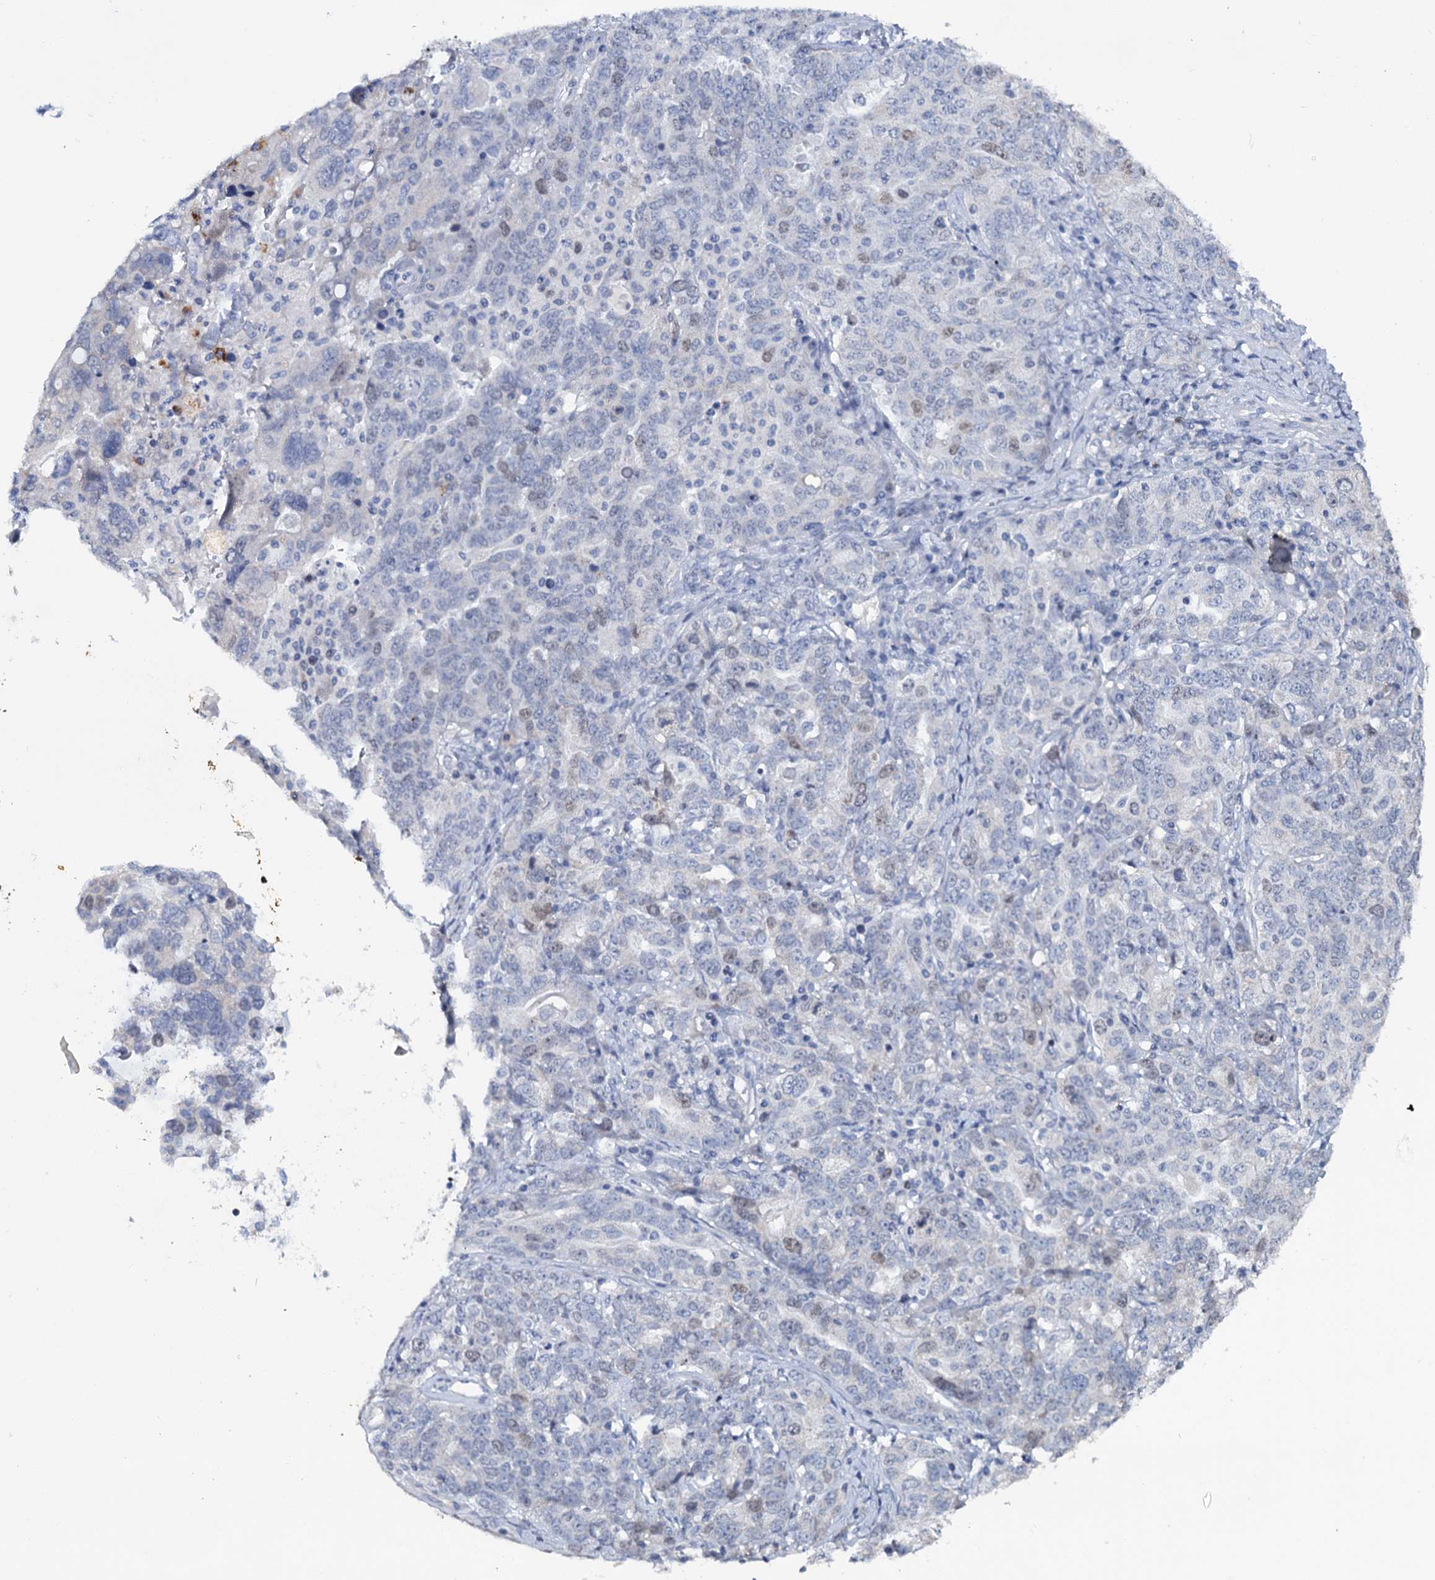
{"staining": {"intensity": "weak", "quantity": "<25%", "location": "nuclear"}, "tissue": "ovarian cancer", "cell_type": "Tumor cells", "image_type": "cancer", "snomed": [{"axis": "morphology", "description": "Carcinoma, endometroid"}, {"axis": "topography", "description": "Ovary"}], "caption": "This is an immunohistochemistry histopathology image of ovarian cancer (endometroid carcinoma). There is no positivity in tumor cells.", "gene": "FAM111B", "patient": {"sex": "female", "age": 62}}